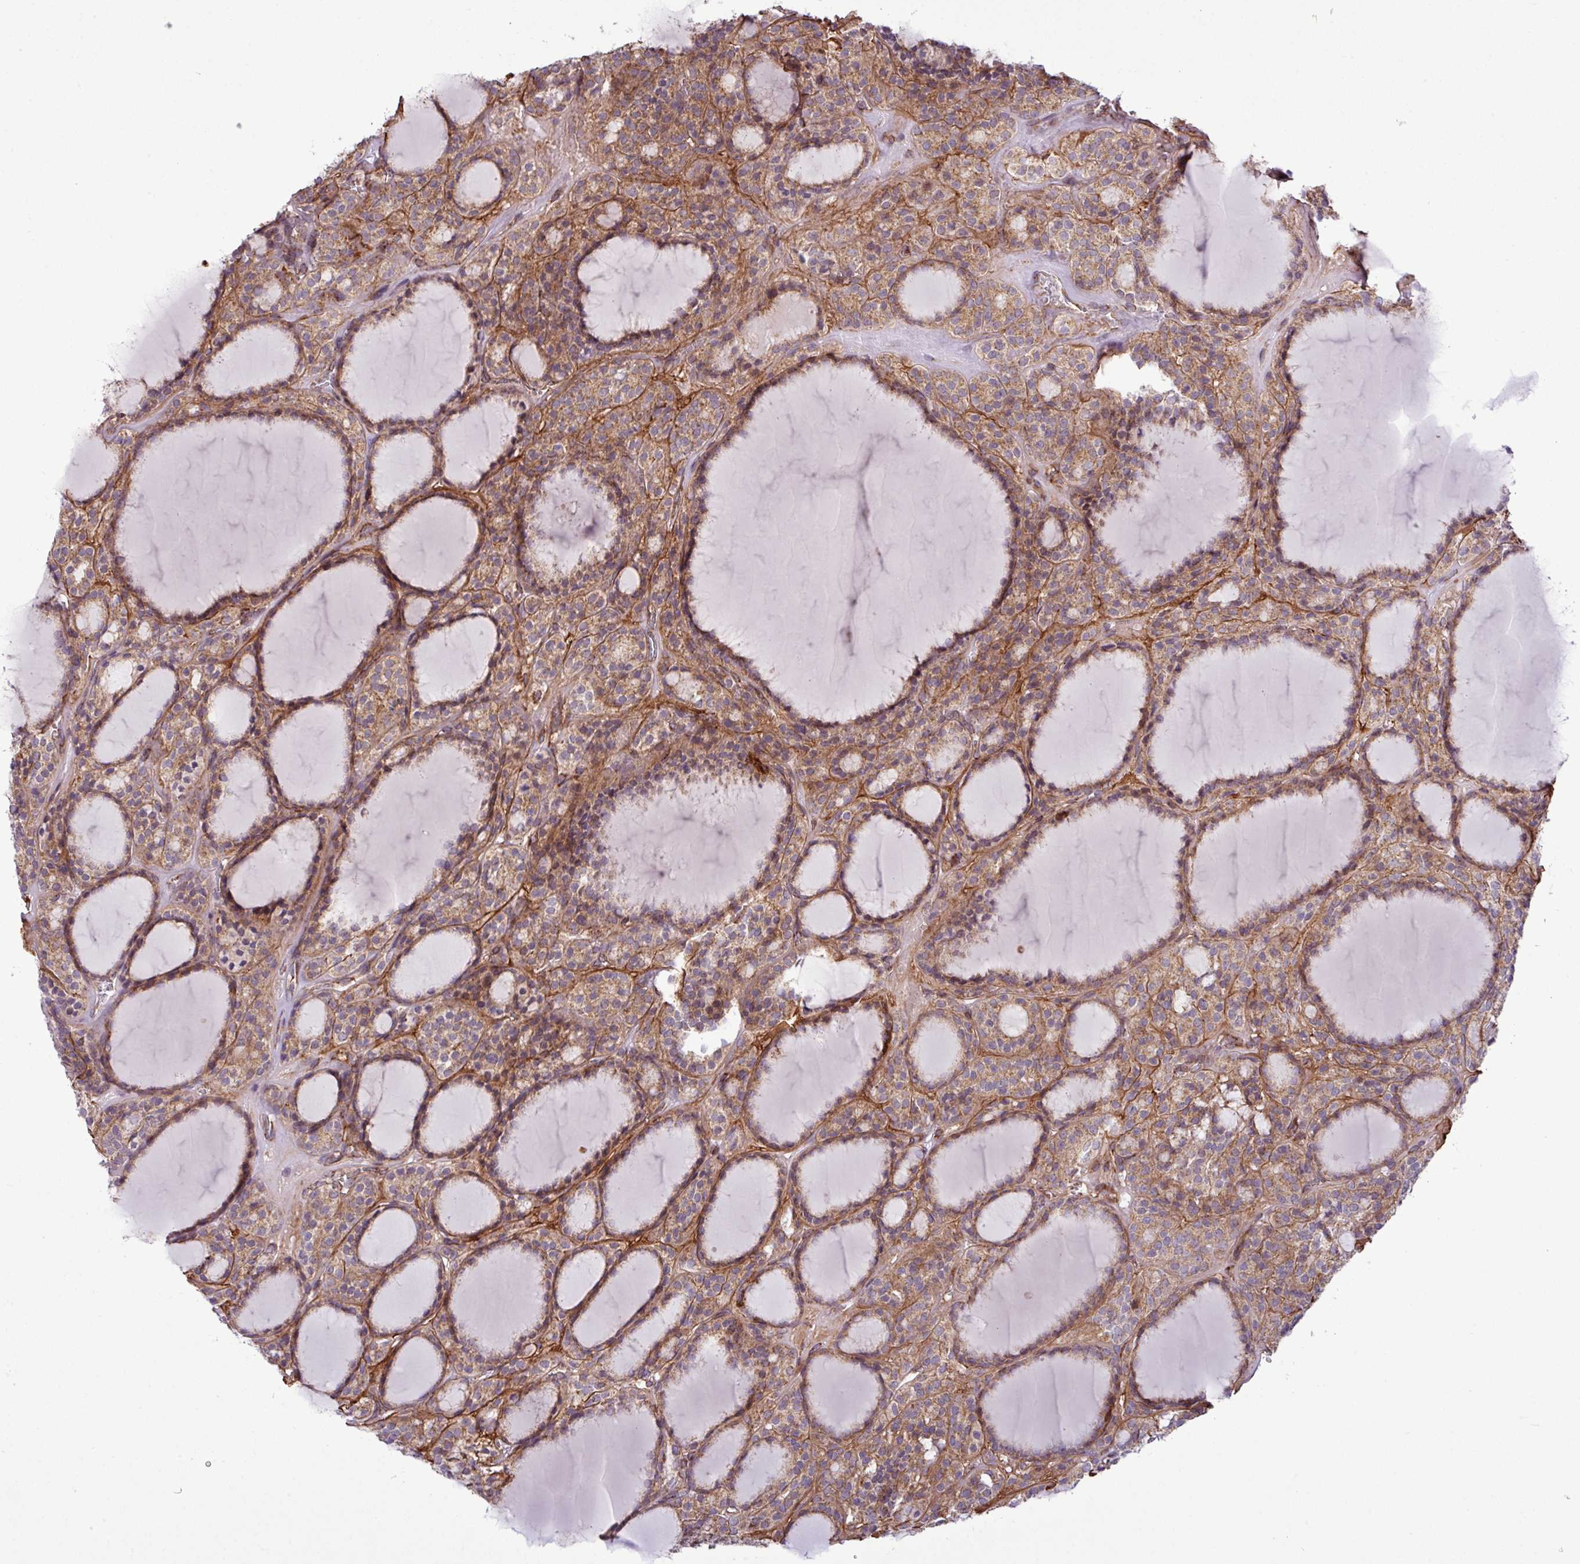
{"staining": {"intensity": "moderate", "quantity": ">75%", "location": "cytoplasmic/membranous"}, "tissue": "thyroid cancer", "cell_type": "Tumor cells", "image_type": "cancer", "snomed": [{"axis": "morphology", "description": "Follicular adenoma carcinoma, NOS"}, {"axis": "topography", "description": "Thyroid gland"}], "caption": "Brown immunohistochemical staining in human thyroid cancer reveals moderate cytoplasmic/membranous positivity in approximately >75% of tumor cells. The staining was performed using DAB (3,3'-diaminobenzidine), with brown indicating positive protein expression. Nuclei are stained blue with hematoxylin.", "gene": "ZNF569", "patient": {"sex": "female", "age": 63}}